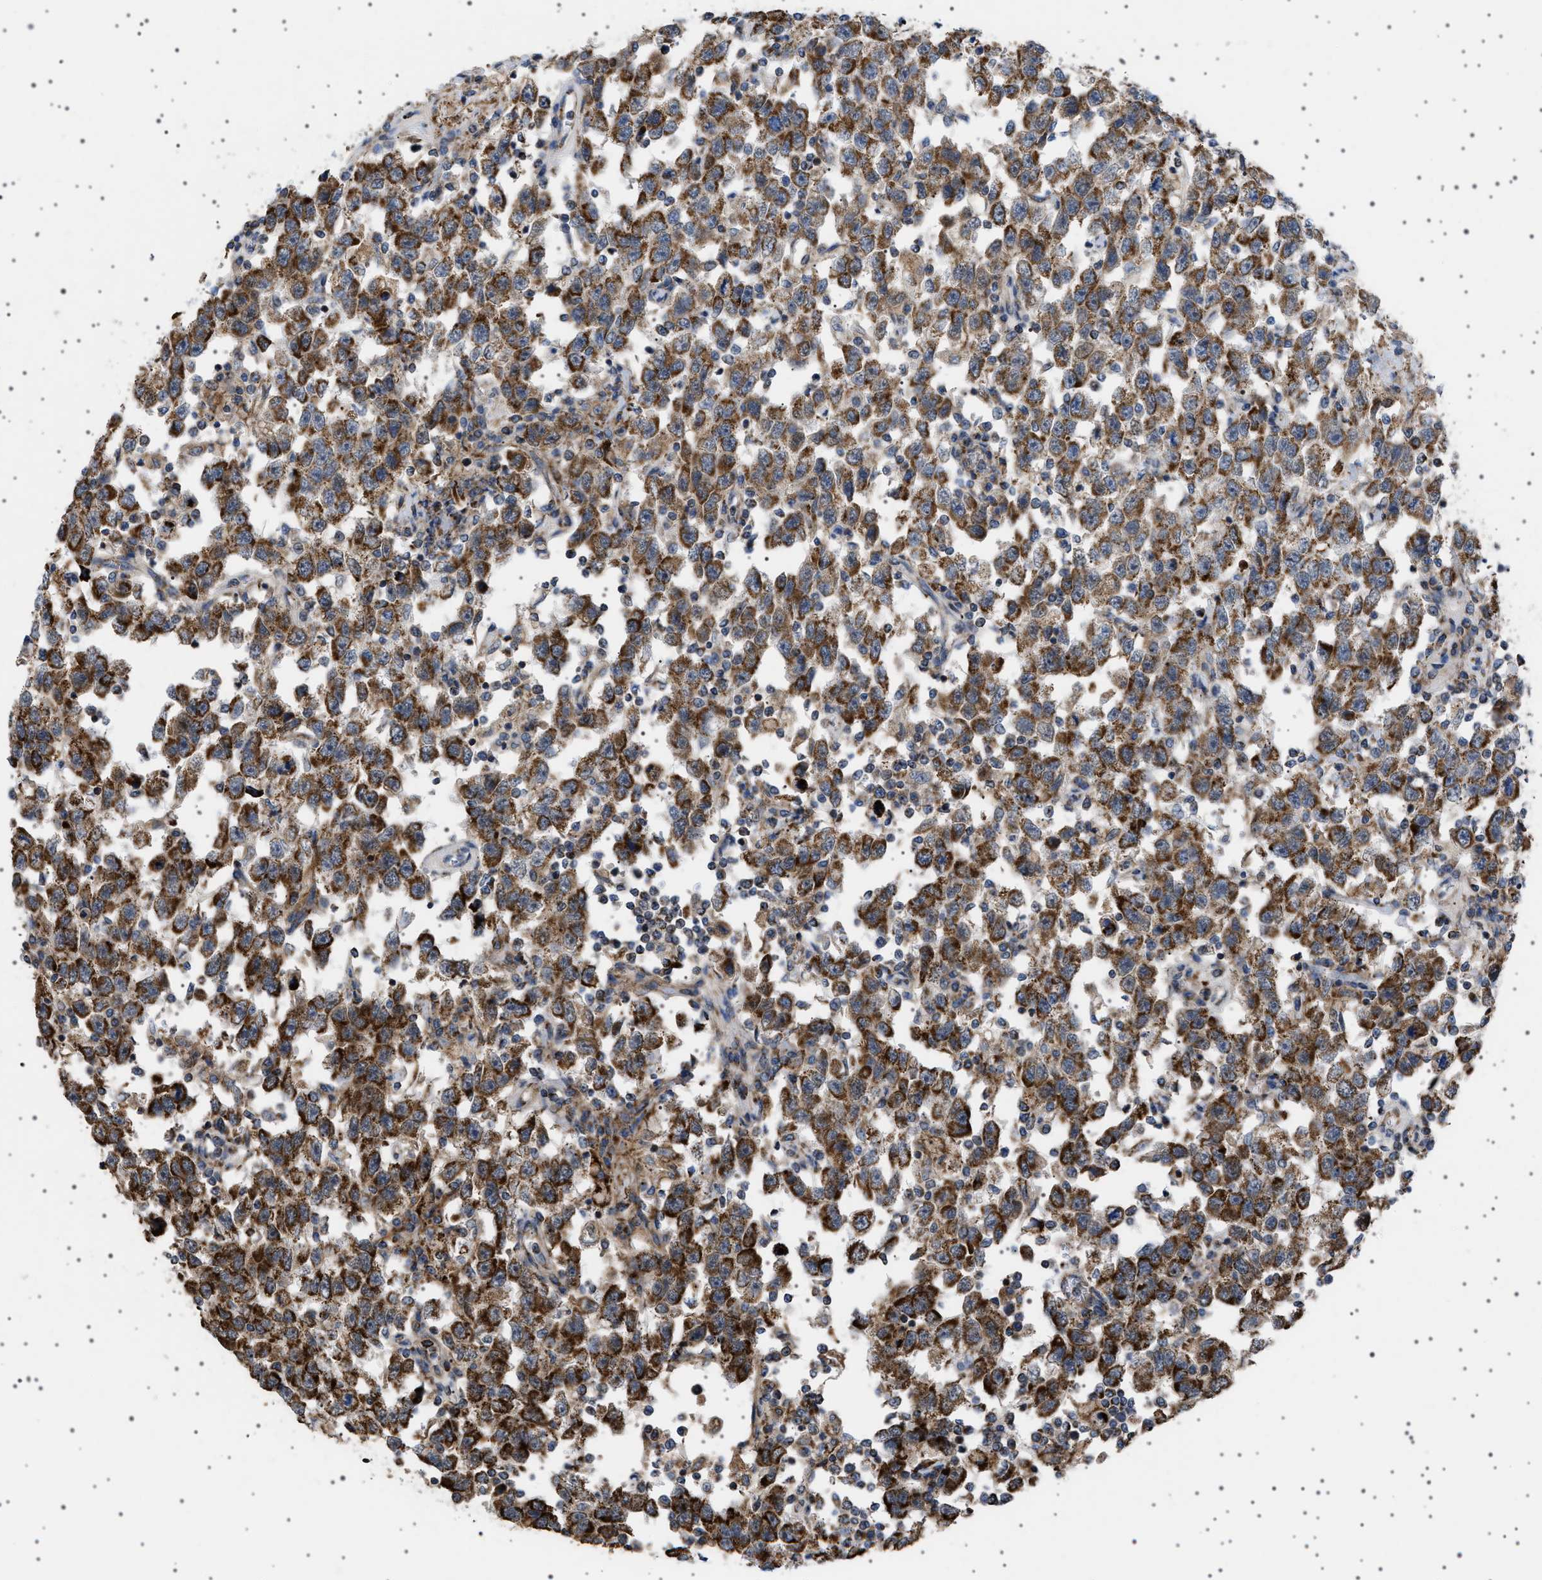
{"staining": {"intensity": "strong", "quantity": ">75%", "location": "cytoplasmic/membranous"}, "tissue": "testis cancer", "cell_type": "Tumor cells", "image_type": "cancer", "snomed": [{"axis": "morphology", "description": "Seminoma, NOS"}, {"axis": "topography", "description": "Testis"}], "caption": "A high amount of strong cytoplasmic/membranous staining is seen in approximately >75% of tumor cells in seminoma (testis) tissue.", "gene": "UBXN8", "patient": {"sex": "male", "age": 41}}